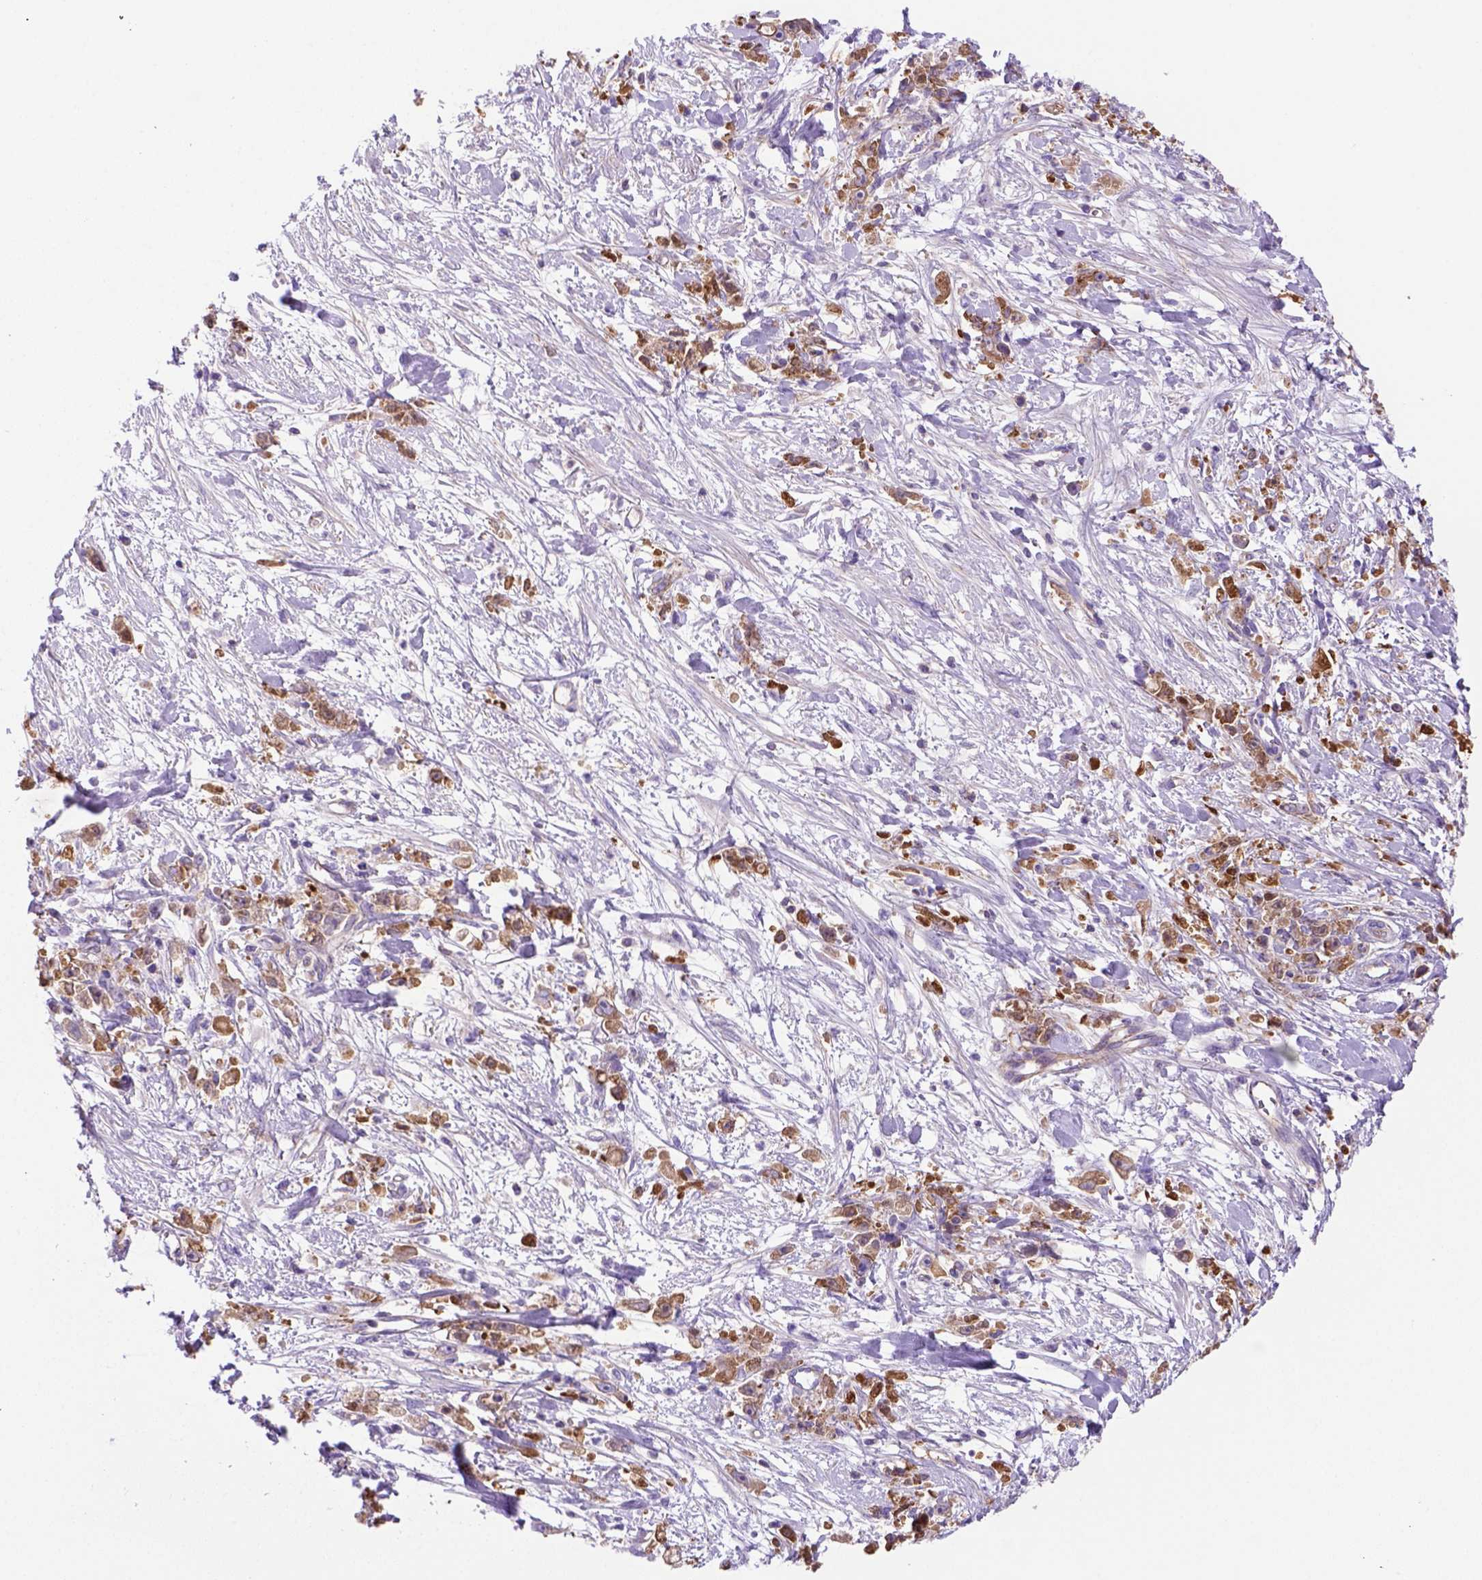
{"staining": {"intensity": "moderate", "quantity": ">75%", "location": "cytoplasmic/membranous"}, "tissue": "stomach cancer", "cell_type": "Tumor cells", "image_type": "cancer", "snomed": [{"axis": "morphology", "description": "Adenocarcinoma, NOS"}, {"axis": "topography", "description": "Stomach"}], "caption": "Adenocarcinoma (stomach) stained with IHC demonstrates moderate cytoplasmic/membranous staining in about >75% of tumor cells. (IHC, brightfield microscopy, high magnification).", "gene": "PEX12", "patient": {"sex": "female", "age": 59}}